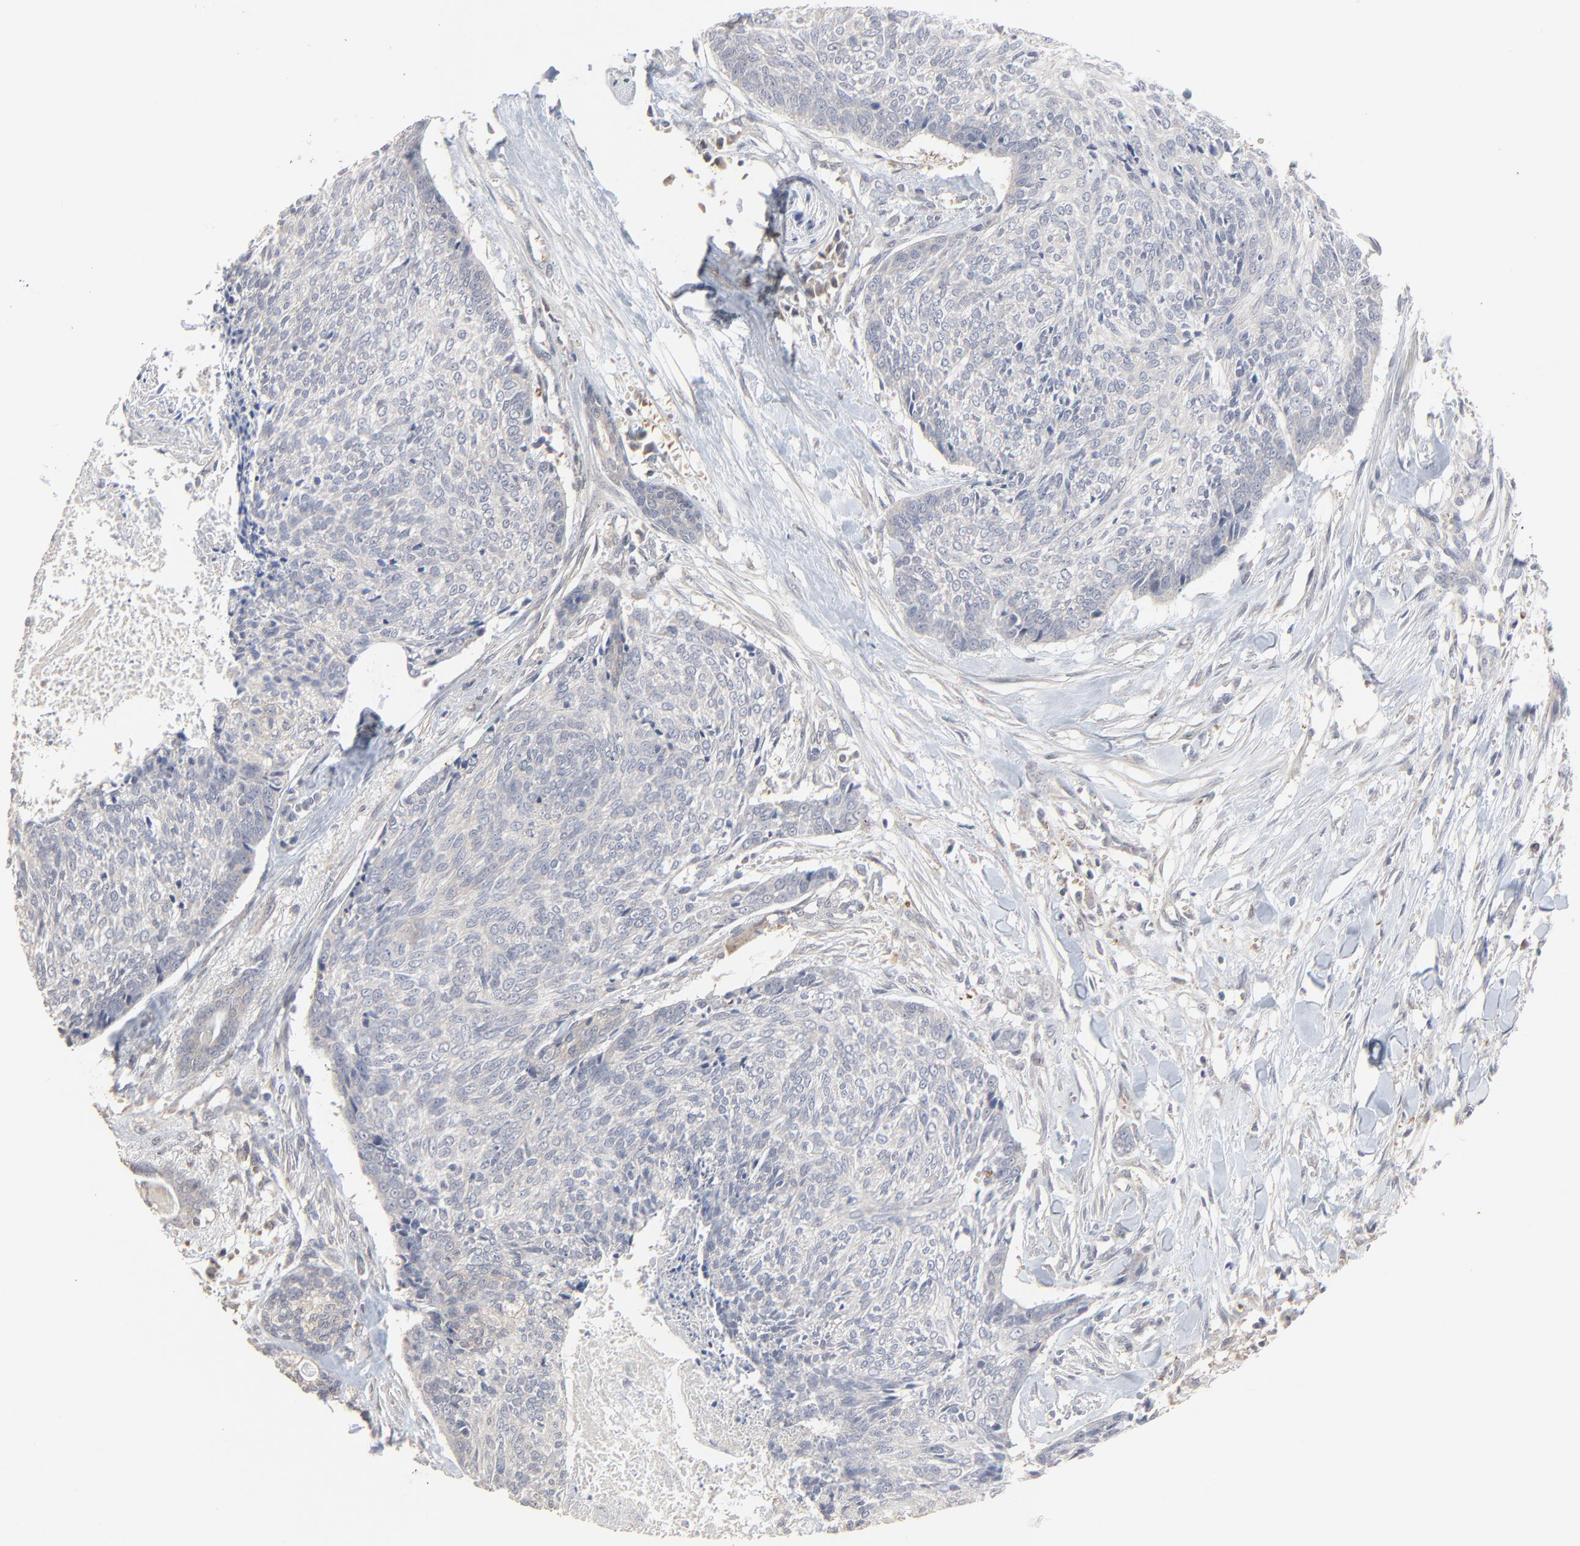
{"staining": {"intensity": "weak", "quantity": "<25%", "location": "cytoplasmic/membranous"}, "tissue": "head and neck cancer", "cell_type": "Tumor cells", "image_type": "cancer", "snomed": [{"axis": "morphology", "description": "Squamous cell carcinoma, NOS"}, {"axis": "topography", "description": "Salivary gland"}, {"axis": "topography", "description": "Head-Neck"}], "caption": "This is an immunohistochemistry photomicrograph of head and neck cancer (squamous cell carcinoma). There is no expression in tumor cells.", "gene": "FANCB", "patient": {"sex": "male", "age": 70}}